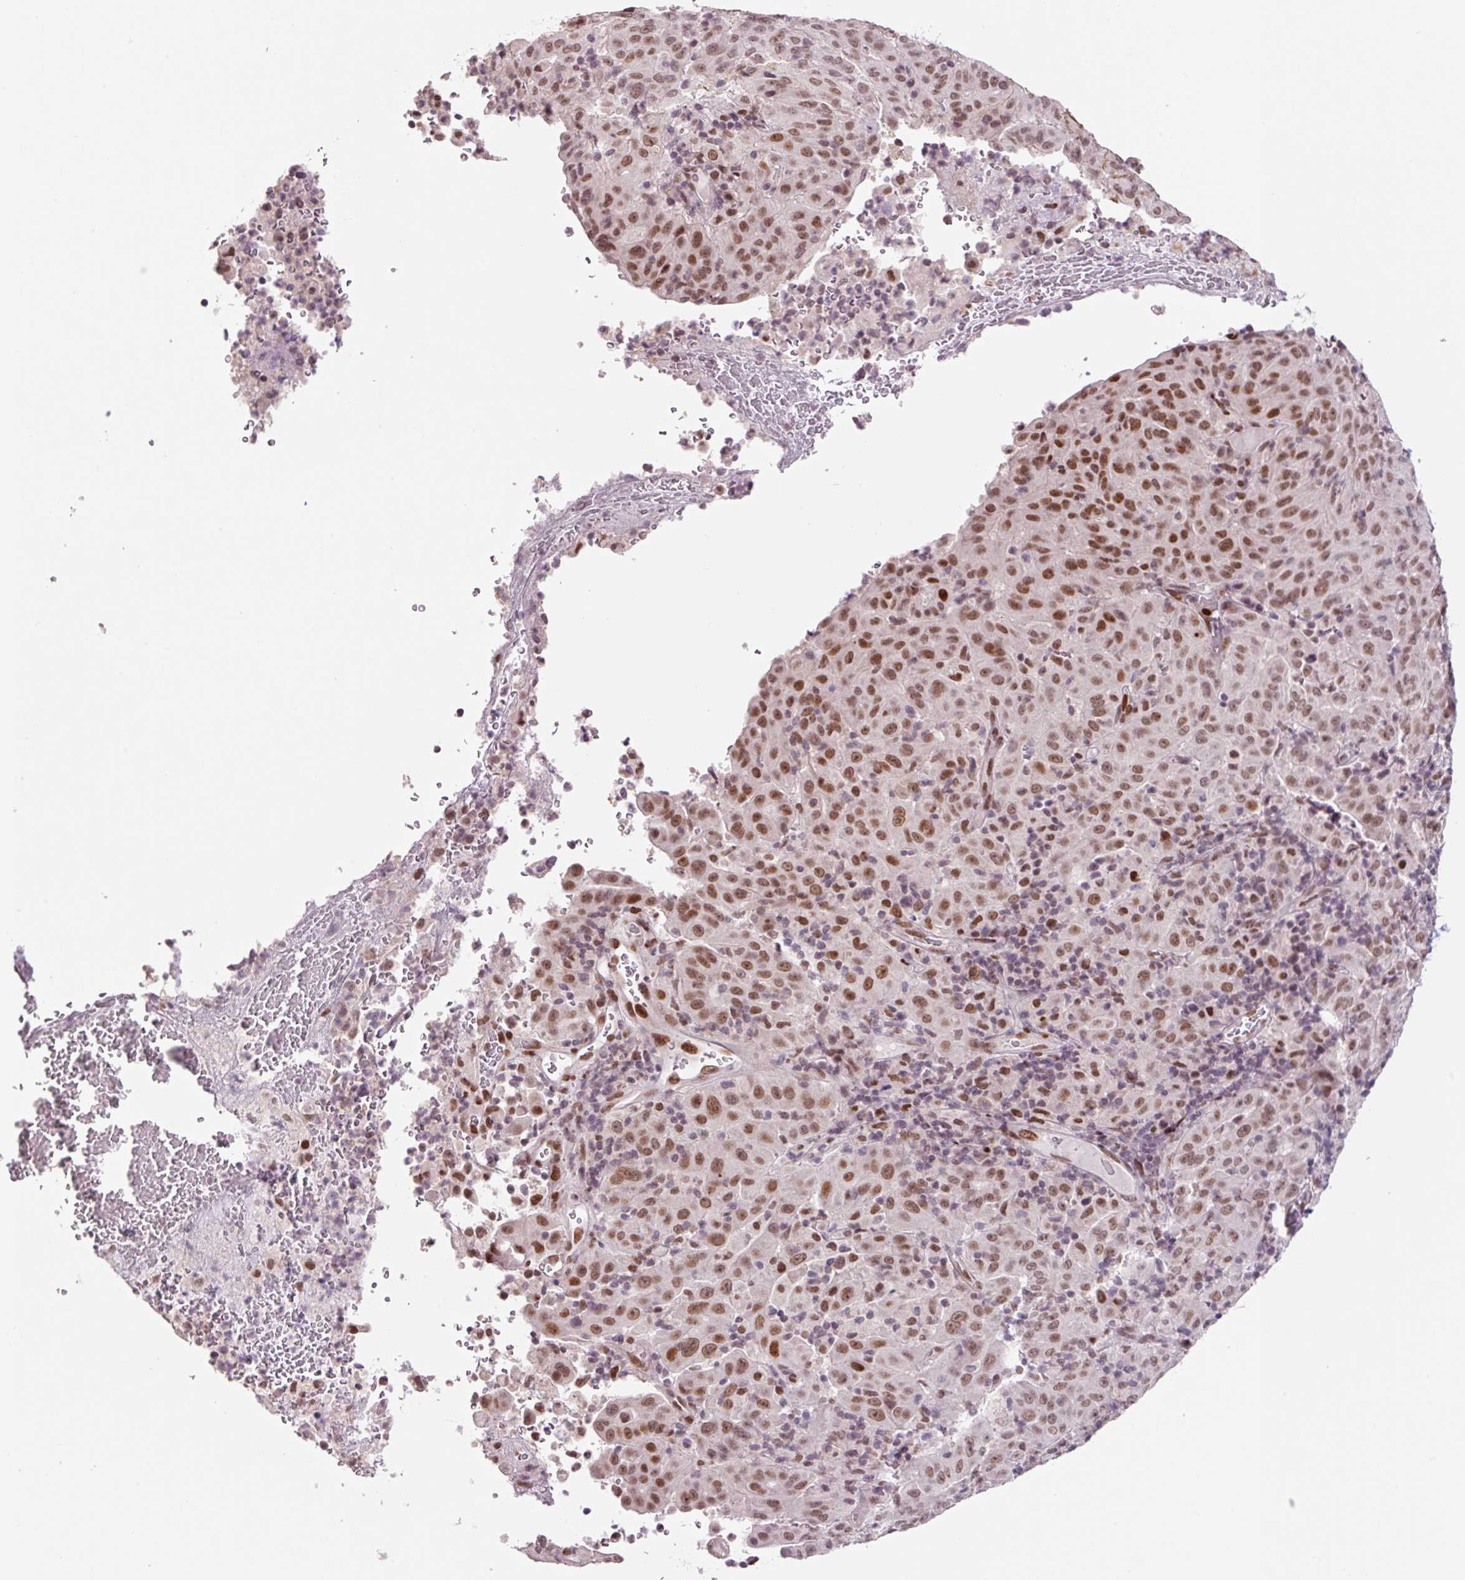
{"staining": {"intensity": "moderate", "quantity": ">75%", "location": "nuclear"}, "tissue": "pancreatic cancer", "cell_type": "Tumor cells", "image_type": "cancer", "snomed": [{"axis": "morphology", "description": "Adenocarcinoma, NOS"}, {"axis": "topography", "description": "Pancreas"}], "caption": "This micrograph displays pancreatic cancer (adenocarcinoma) stained with IHC to label a protein in brown. The nuclear of tumor cells show moderate positivity for the protein. Nuclei are counter-stained blue.", "gene": "CCNL2", "patient": {"sex": "male", "age": 63}}